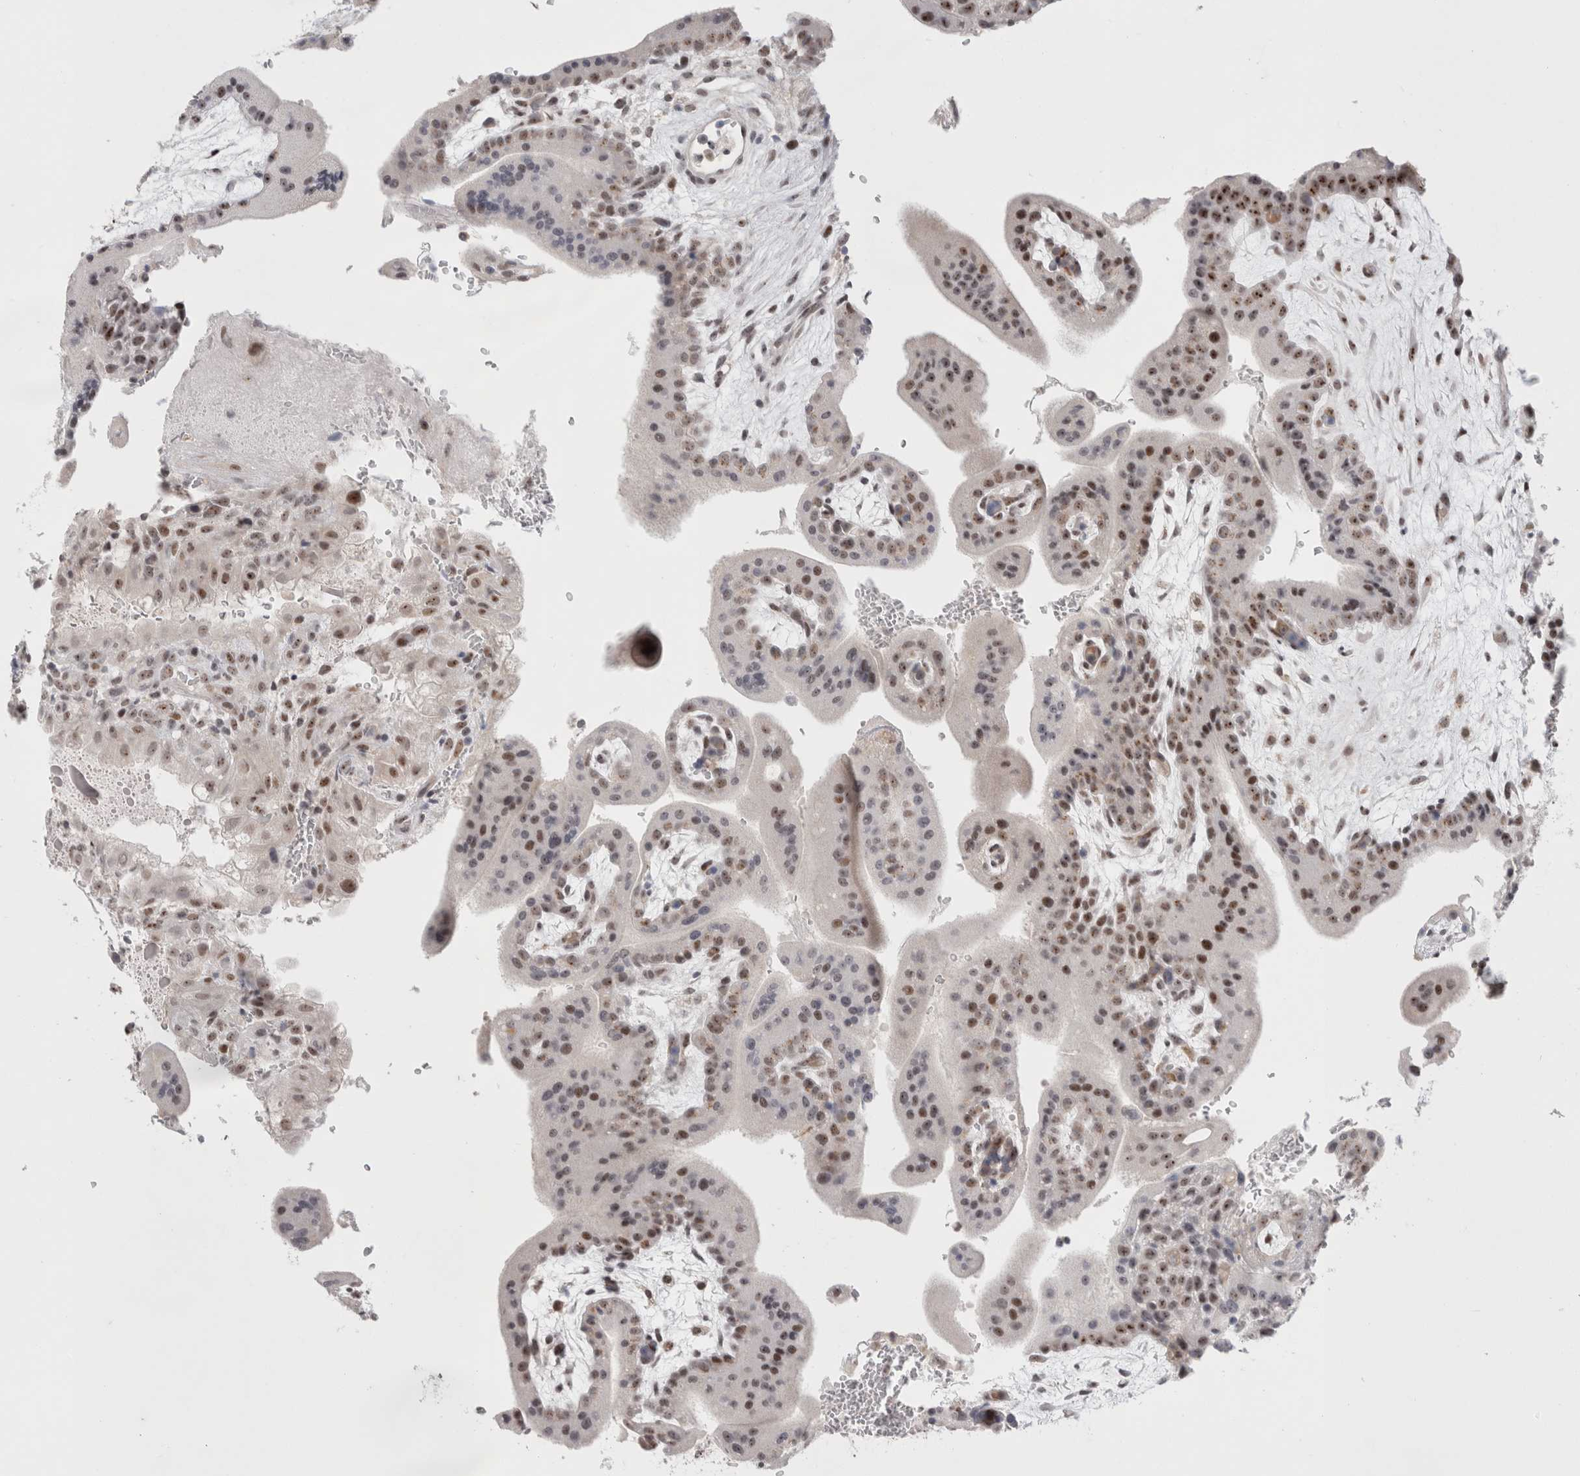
{"staining": {"intensity": "moderate", "quantity": ">75%", "location": "nuclear"}, "tissue": "placenta", "cell_type": "Decidual cells", "image_type": "normal", "snomed": [{"axis": "morphology", "description": "Normal tissue, NOS"}, {"axis": "topography", "description": "Placenta"}], "caption": "Benign placenta exhibits moderate nuclear expression in approximately >75% of decidual cells.", "gene": "SENP6", "patient": {"sex": "female", "age": 35}}